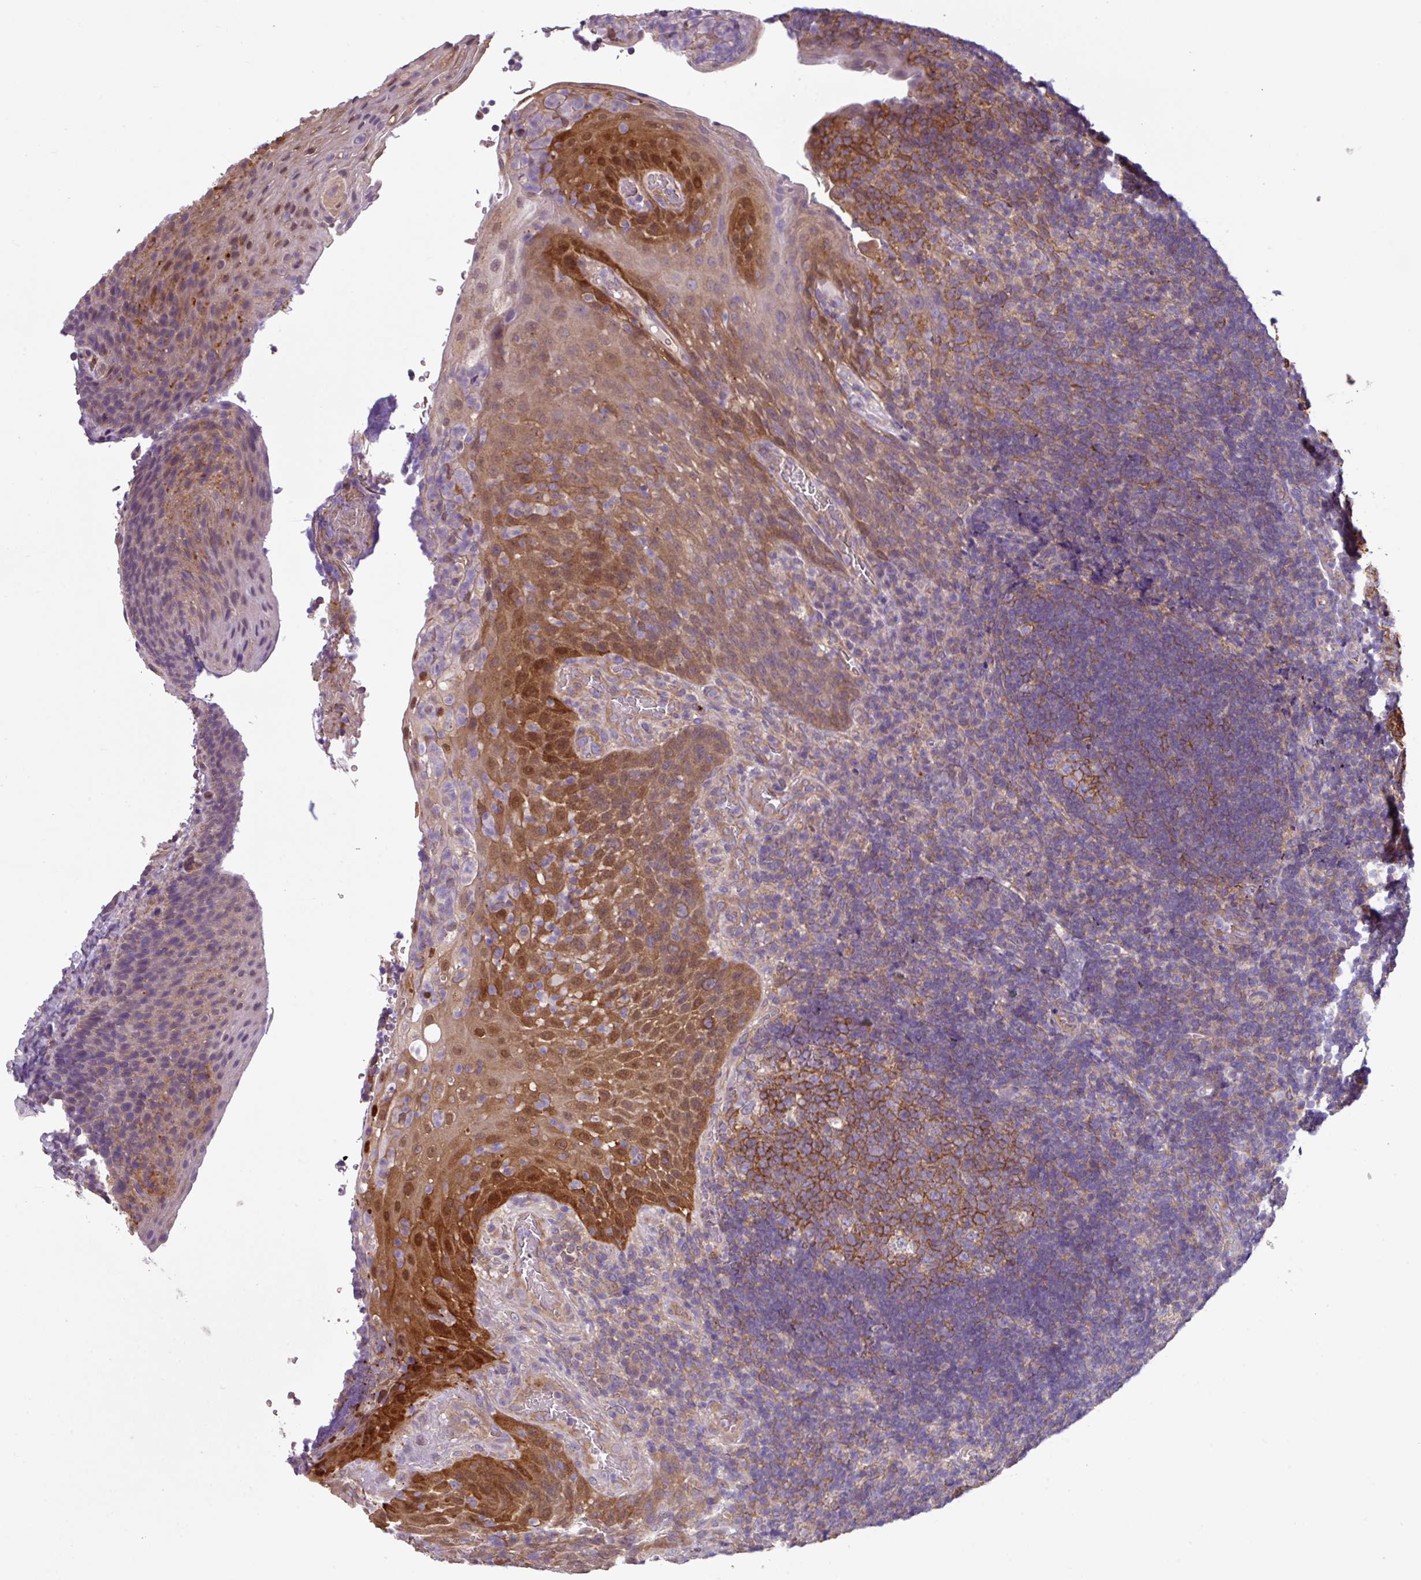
{"staining": {"intensity": "moderate", "quantity": ">75%", "location": "cytoplasmic/membranous"}, "tissue": "tonsil", "cell_type": "Germinal center cells", "image_type": "normal", "snomed": [{"axis": "morphology", "description": "Normal tissue, NOS"}, {"axis": "topography", "description": "Tonsil"}], "caption": "DAB immunohistochemical staining of unremarkable tonsil displays moderate cytoplasmic/membranous protein staining in approximately >75% of germinal center cells.", "gene": "SLC23A2", "patient": {"sex": "male", "age": 17}}